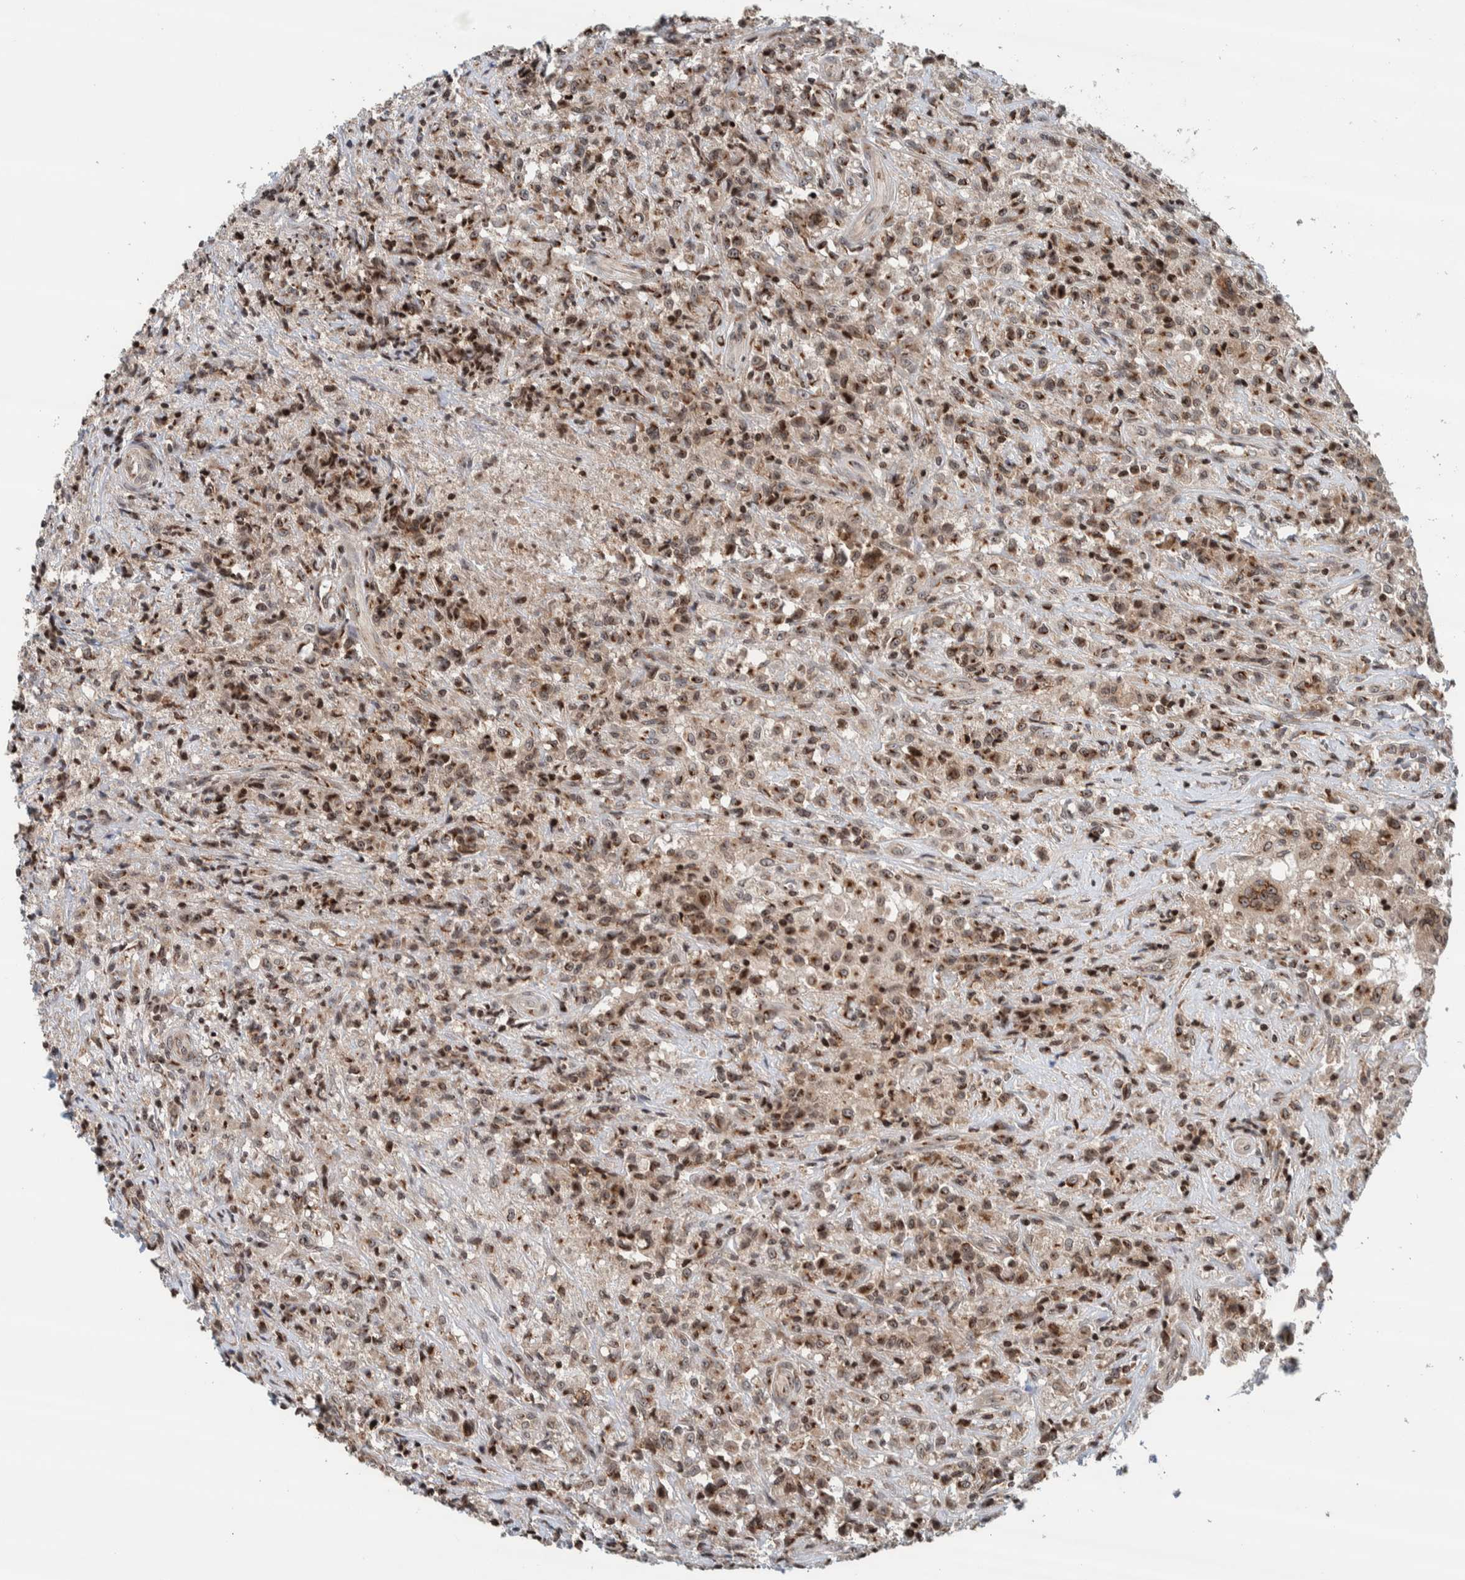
{"staining": {"intensity": "moderate", "quantity": ">75%", "location": "cytoplasmic/membranous,nuclear"}, "tissue": "testis cancer", "cell_type": "Tumor cells", "image_type": "cancer", "snomed": [{"axis": "morphology", "description": "Carcinoma, Embryonal, NOS"}, {"axis": "topography", "description": "Testis"}], "caption": "A medium amount of moderate cytoplasmic/membranous and nuclear positivity is appreciated in about >75% of tumor cells in embryonal carcinoma (testis) tissue.", "gene": "CCDC182", "patient": {"sex": "male", "age": 2}}